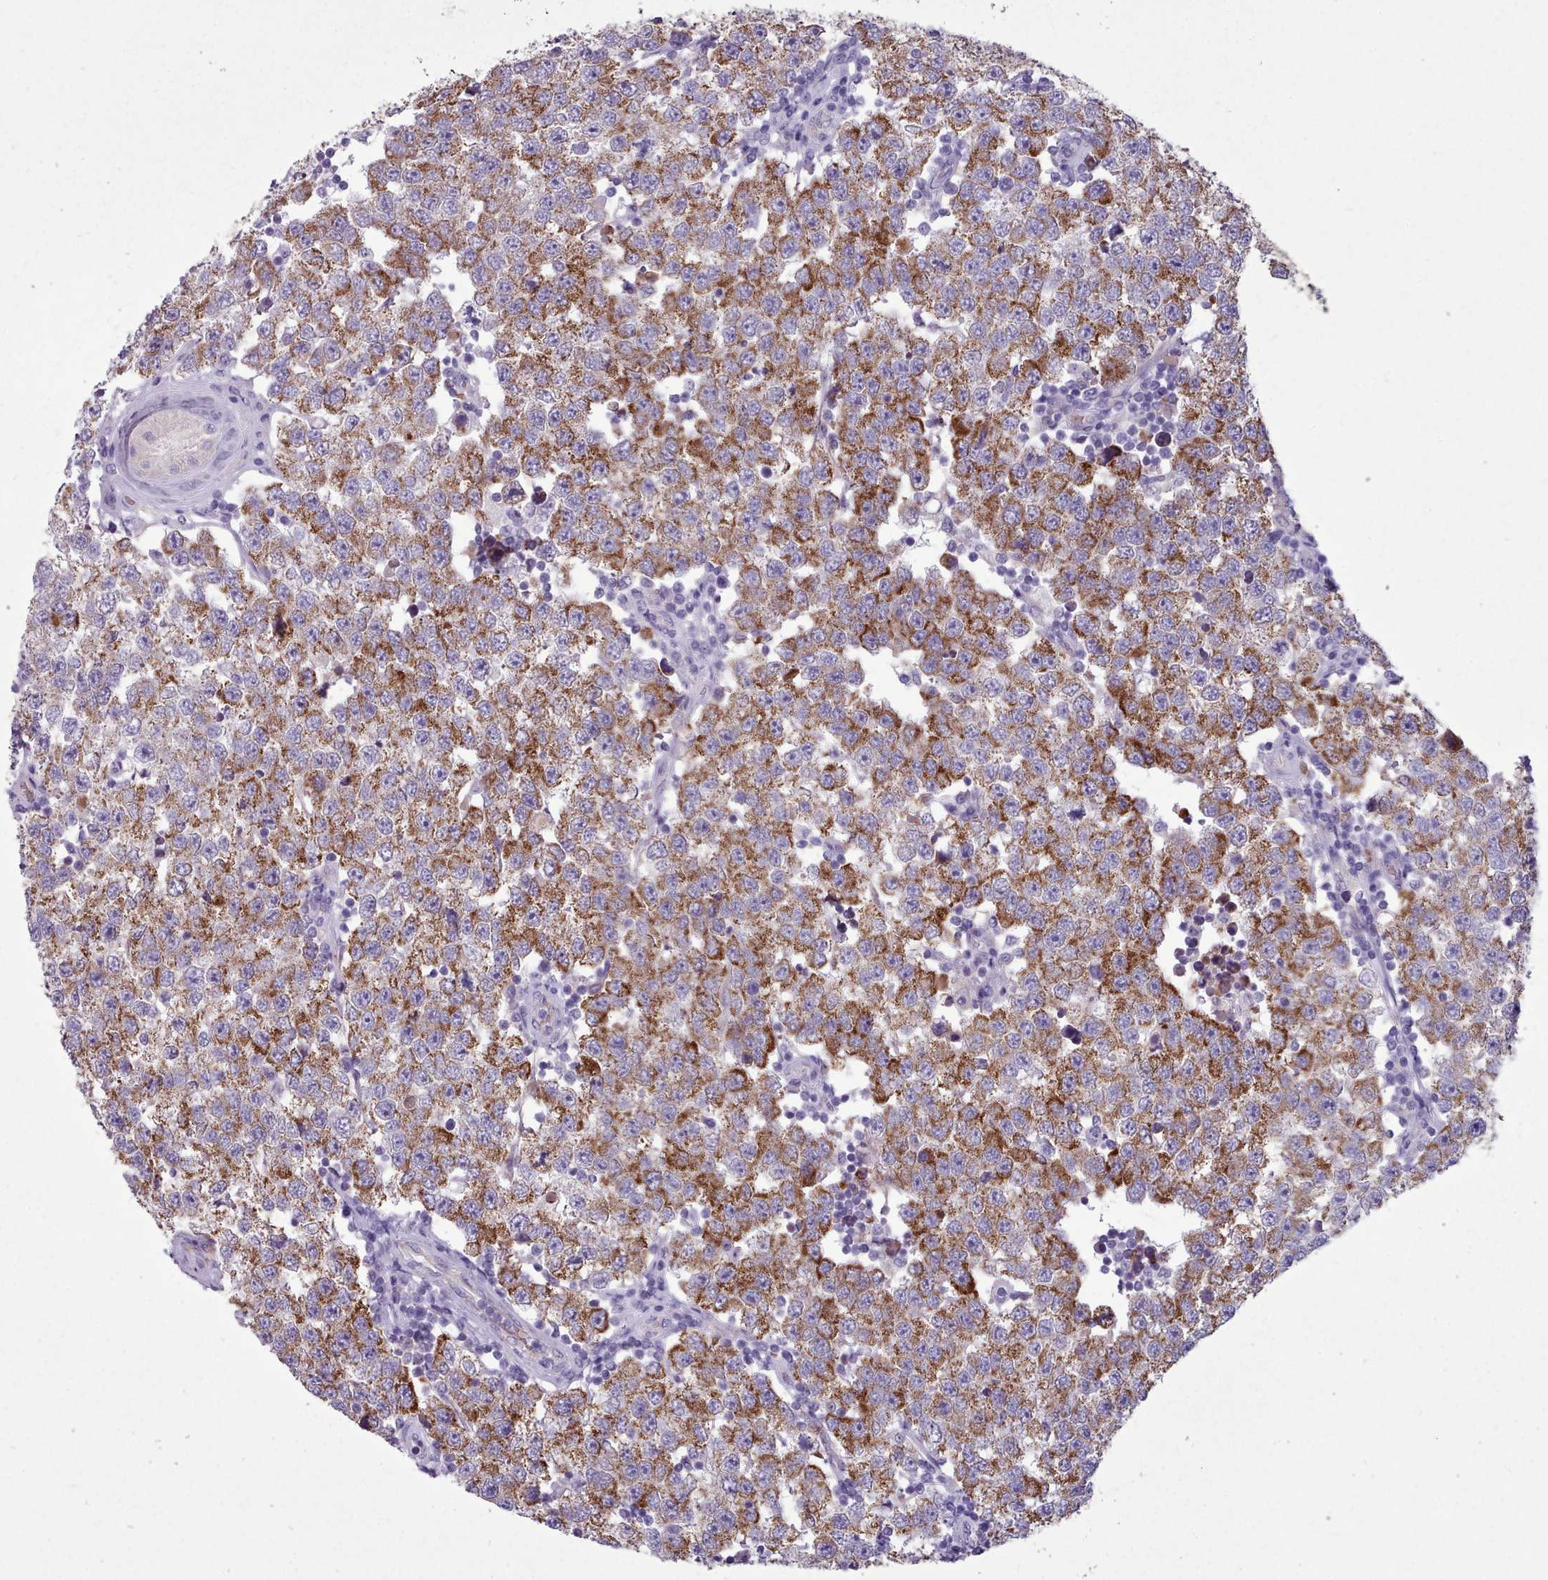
{"staining": {"intensity": "moderate", "quantity": ">75%", "location": "cytoplasmic/membranous"}, "tissue": "testis cancer", "cell_type": "Tumor cells", "image_type": "cancer", "snomed": [{"axis": "morphology", "description": "Seminoma, NOS"}, {"axis": "topography", "description": "Testis"}], "caption": "Protein staining shows moderate cytoplasmic/membranous expression in approximately >75% of tumor cells in testis cancer (seminoma).", "gene": "AK4", "patient": {"sex": "male", "age": 34}}